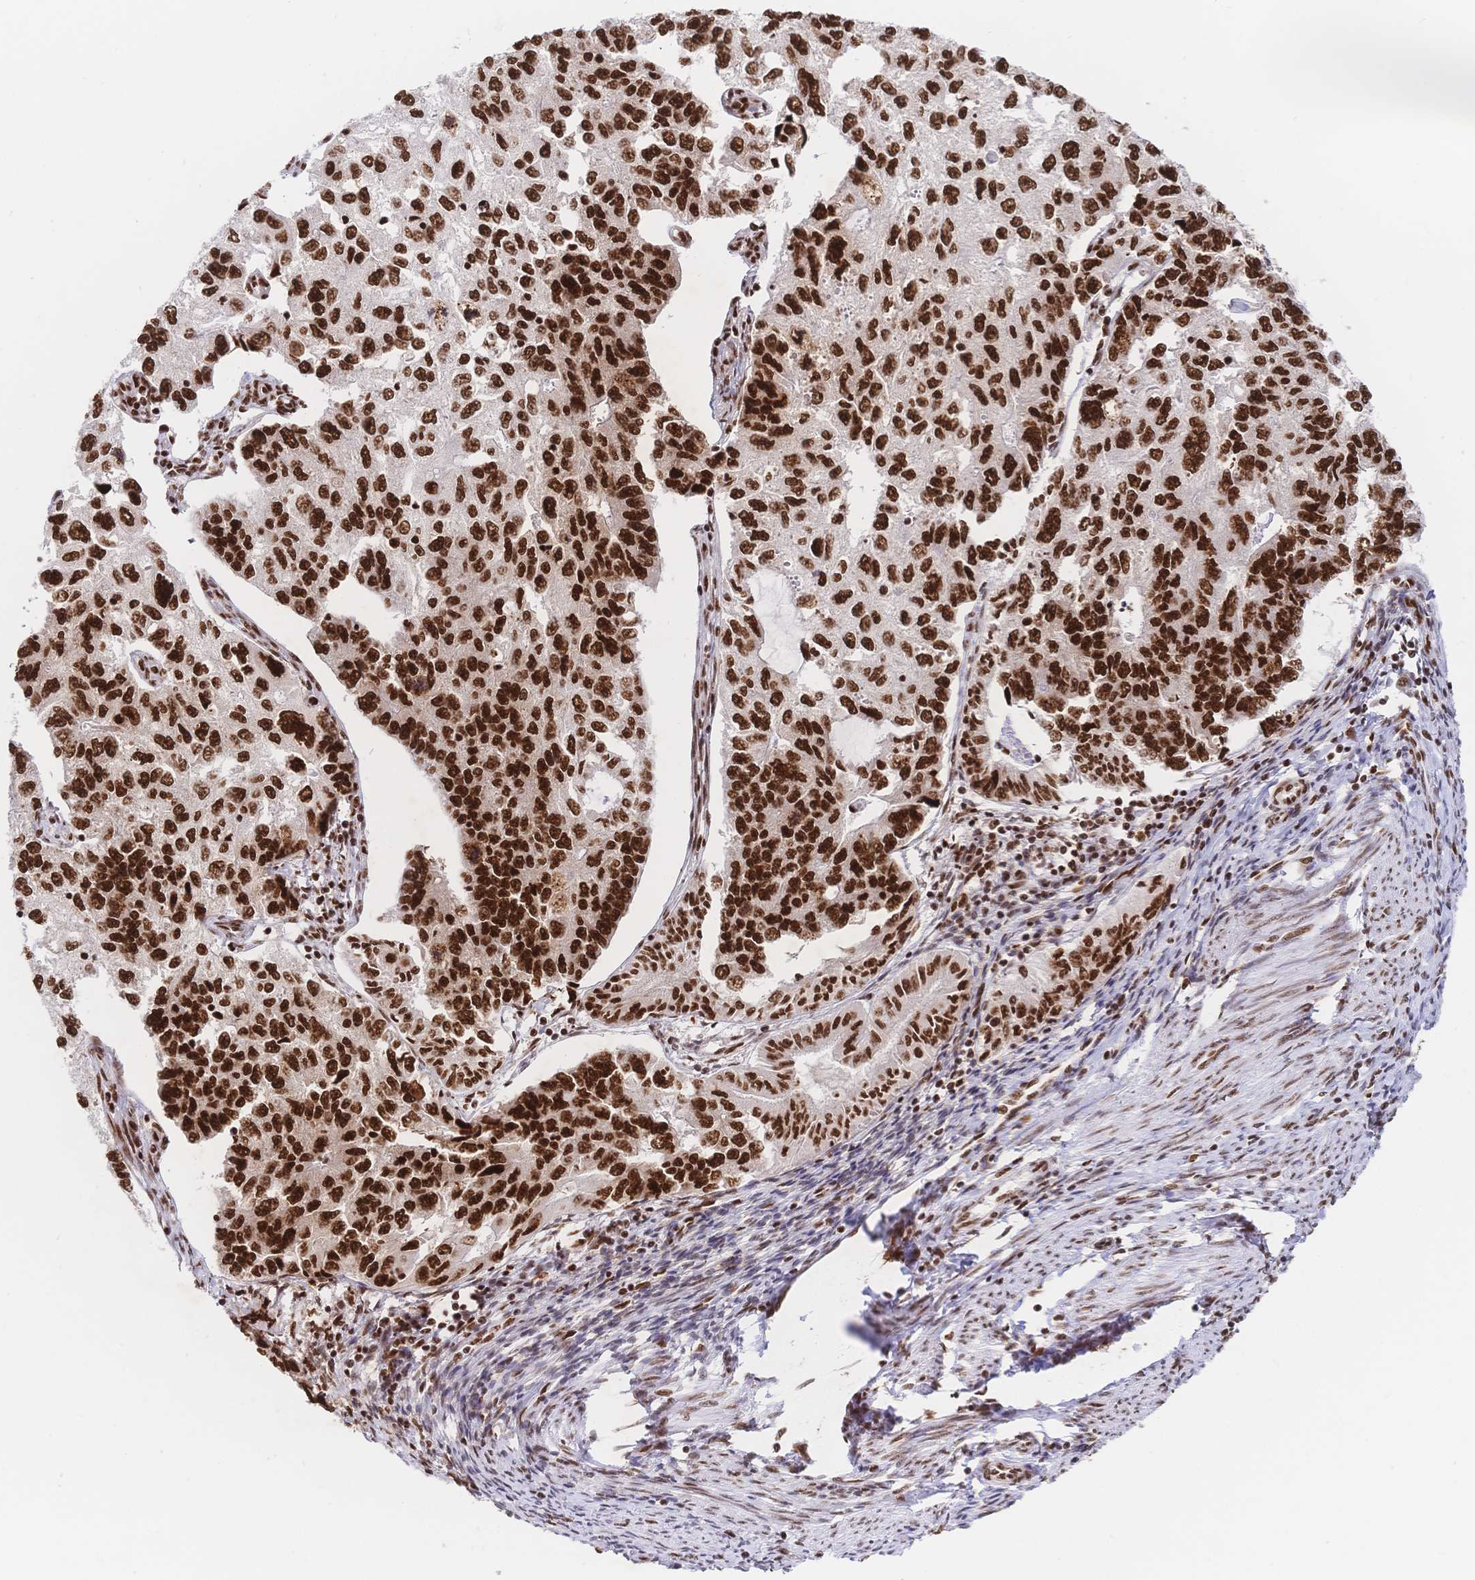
{"staining": {"intensity": "strong", "quantity": ">75%", "location": "nuclear"}, "tissue": "endometrial cancer", "cell_type": "Tumor cells", "image_type": "cancer", "snomed": [{"axis": "morphology", "description": "Carcinoma, NOS"}, {"axis": "topography", "description": "Uterus"}], "caption": "Tumor cells exhibit high levels of strong nuclear expression in approximately >75% of cells in endometrial cancer (carcinoma).", "gene": "SRSF1", "patient": {"sex": "female", "age": 76}}